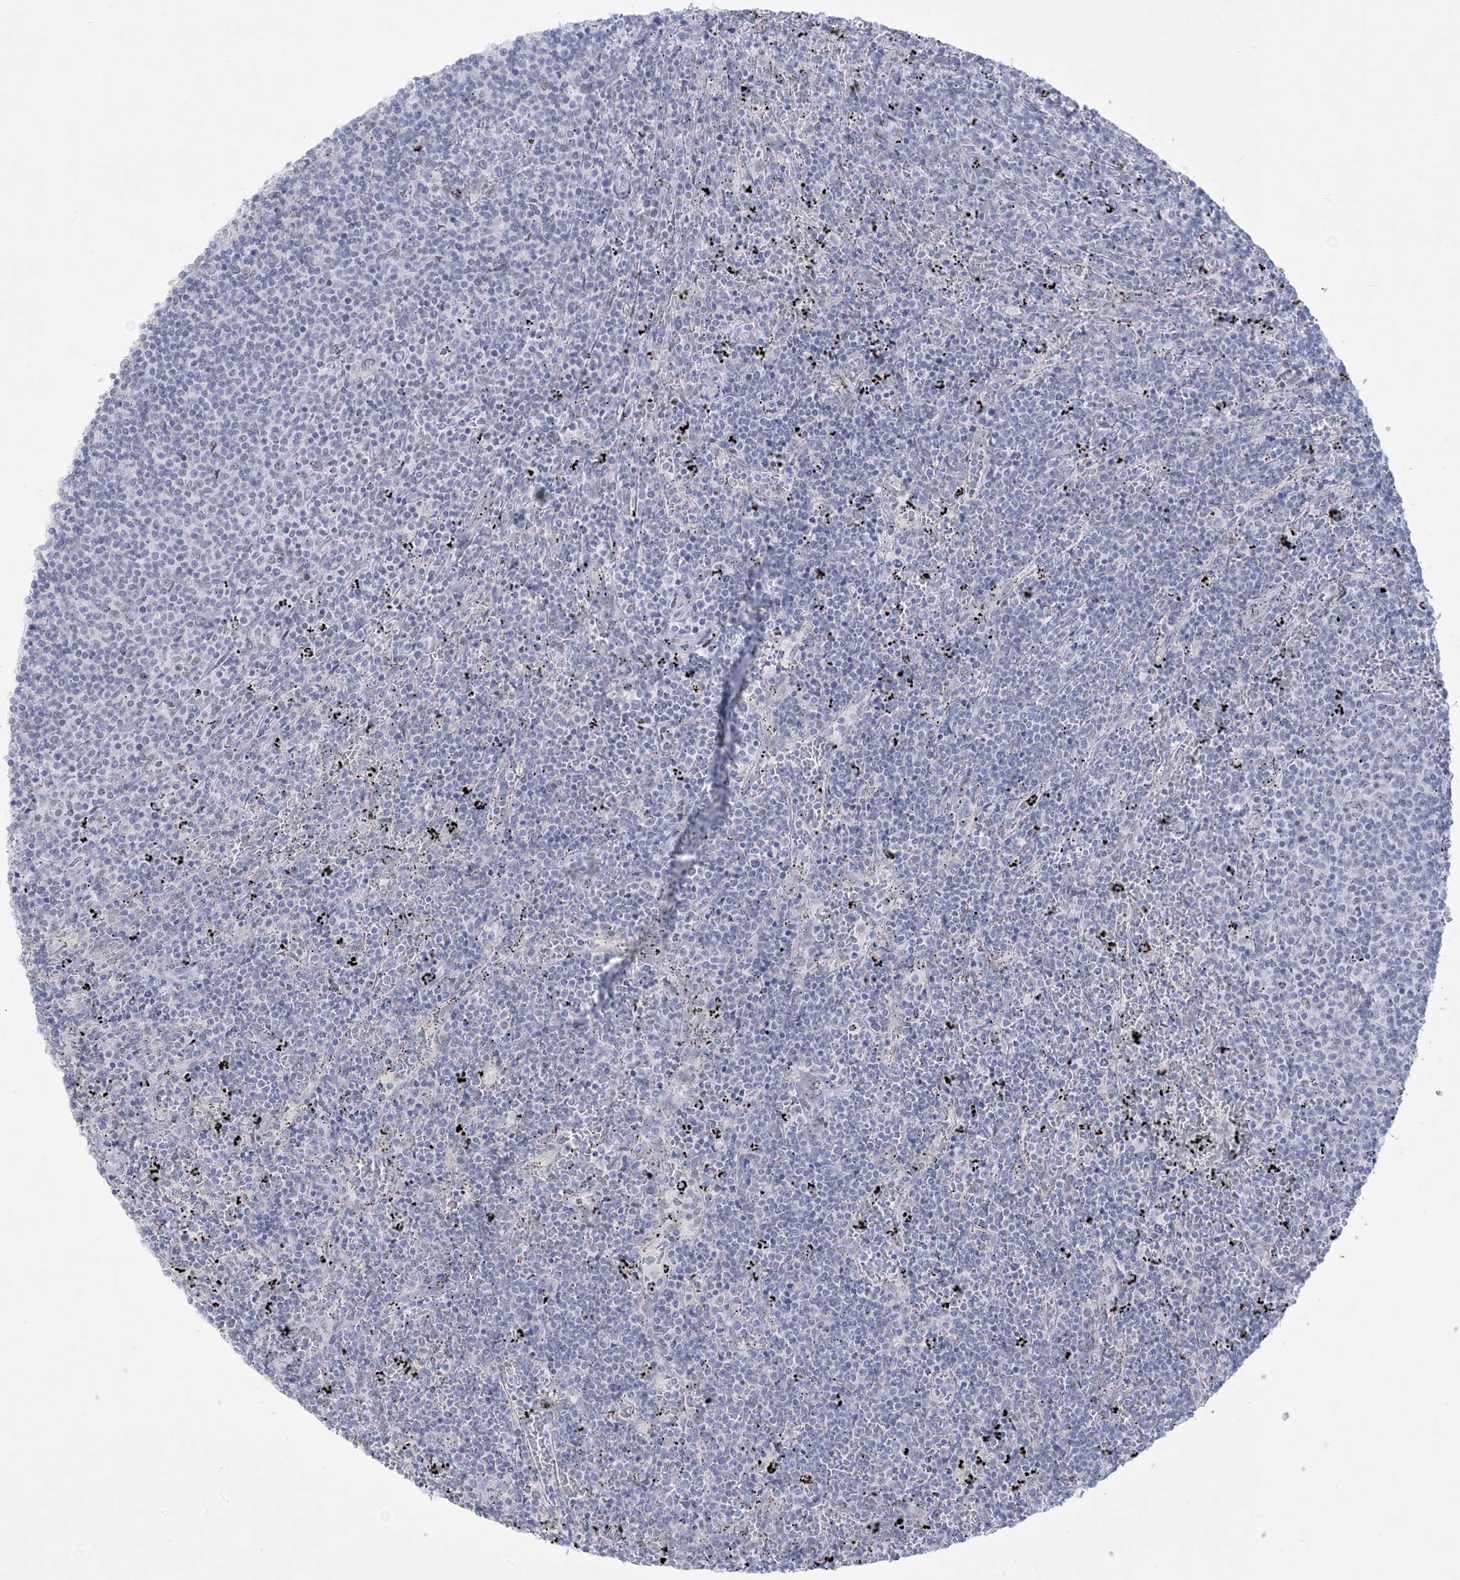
{"staining": {"intensity": "negative", "quantity": "none", "location": "none"}, "tissue": "lymphoma", "cell_type": "Tumor cells", "image_type": "cancer", "snomed": [{"axis": "morphology", "description": "Malignant lymphoma, non-Hodgkin's type, Low grade"}, {"axis": "topography", "description": "Spleen"}], "caption": "Histopathology image shows no significant protein staining in tumor cells of malignant lymphoma, non-Hodgkin's type (low-grade). The staining is performed using DAB brown chromogen with nuclei counter-stained in using hematoxylin.", "gene": "HOMEZ", "patient": {"sex": "female", "age": 50}}